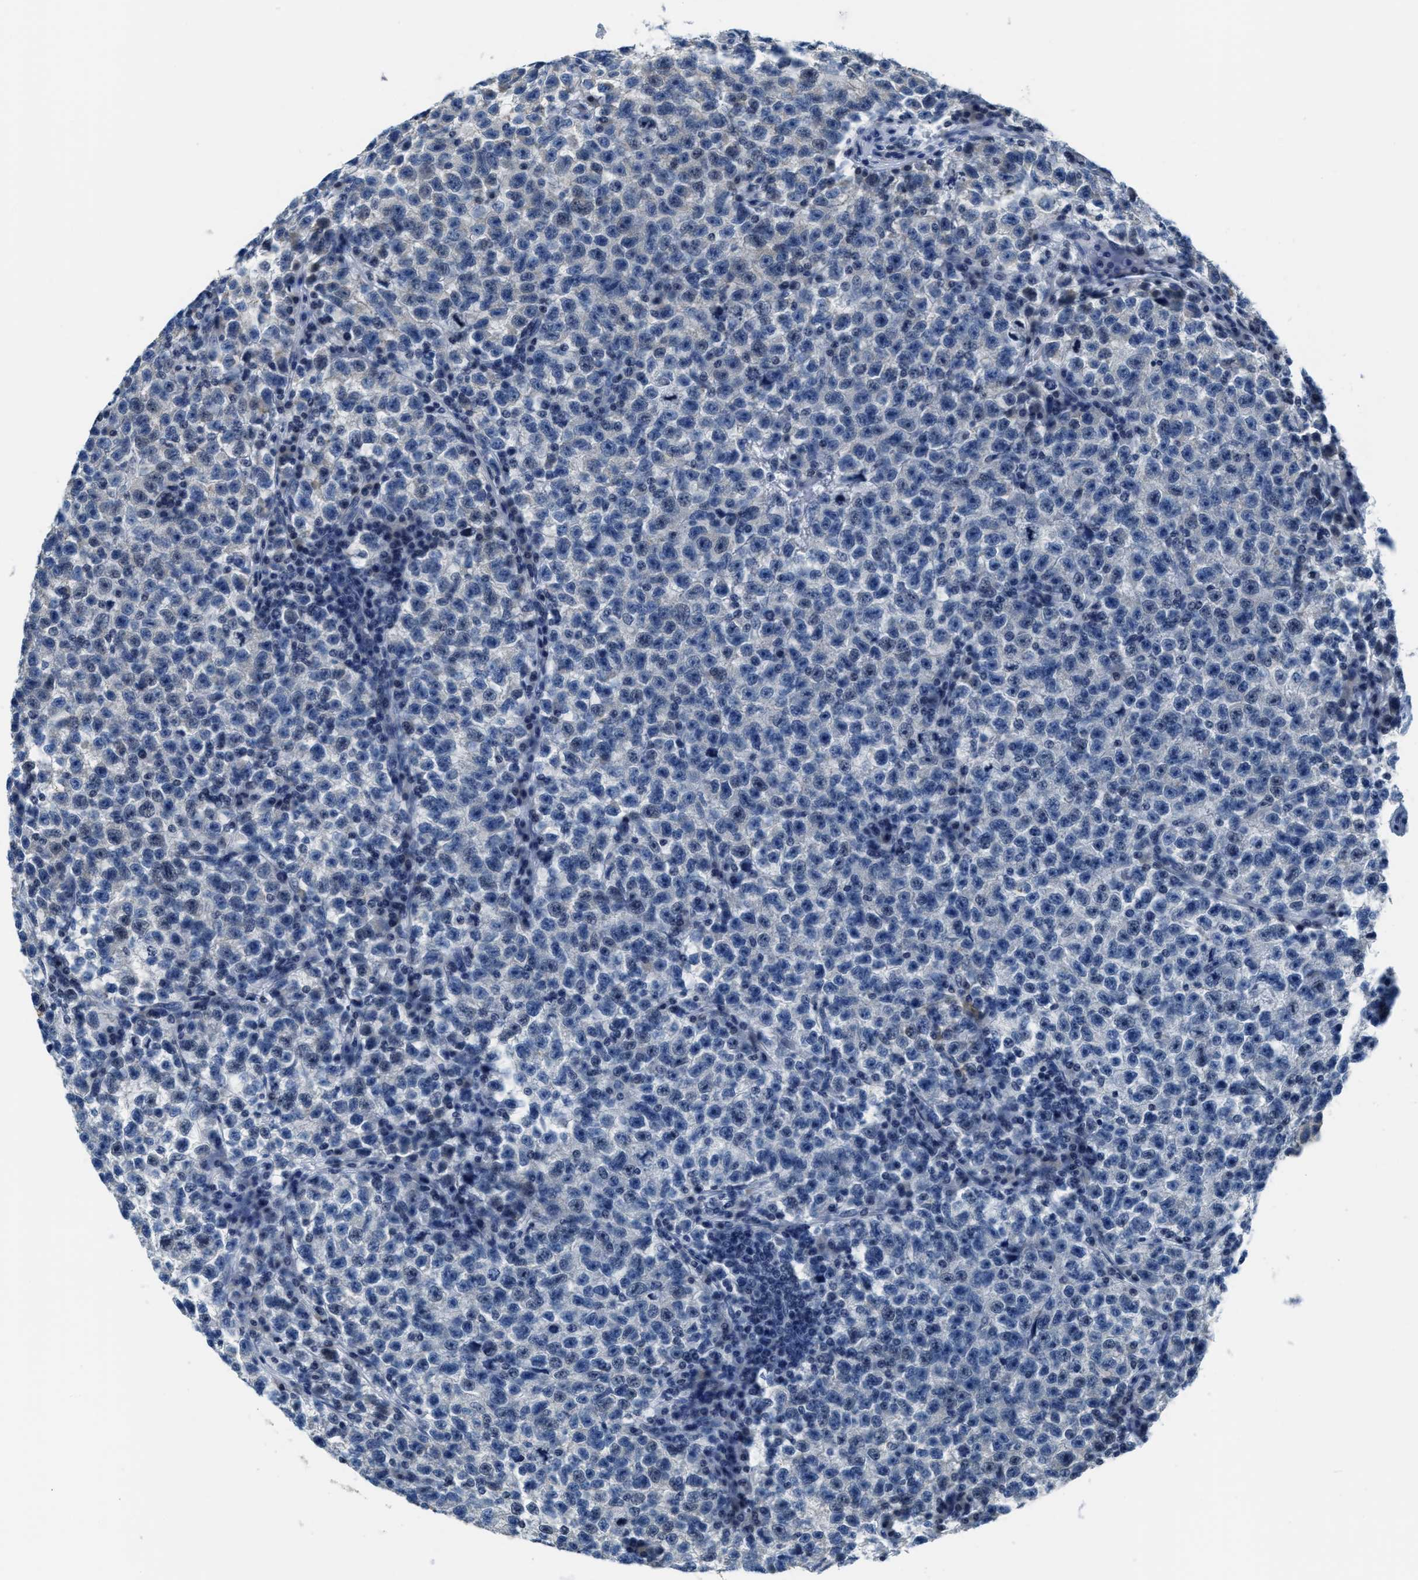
{"staining": {"intensity": "negative", "quantity": "none", "location": "none"}, "tissue": "testis cancer", "cell_type": "Tumor cells", "image_type": "cancer", "snomed": [{"axis": "morphology", "description": "Seminoma, NOS"}, {"axis": "topography", "description": "Testis"}], "caption": "The immunohistochemistry (IHC) micrograph has no significant positivity in tumor cells of testis seminoma tissue.", "gene": "ASZ1", "patient": {"sex": "male", "age": 22}}